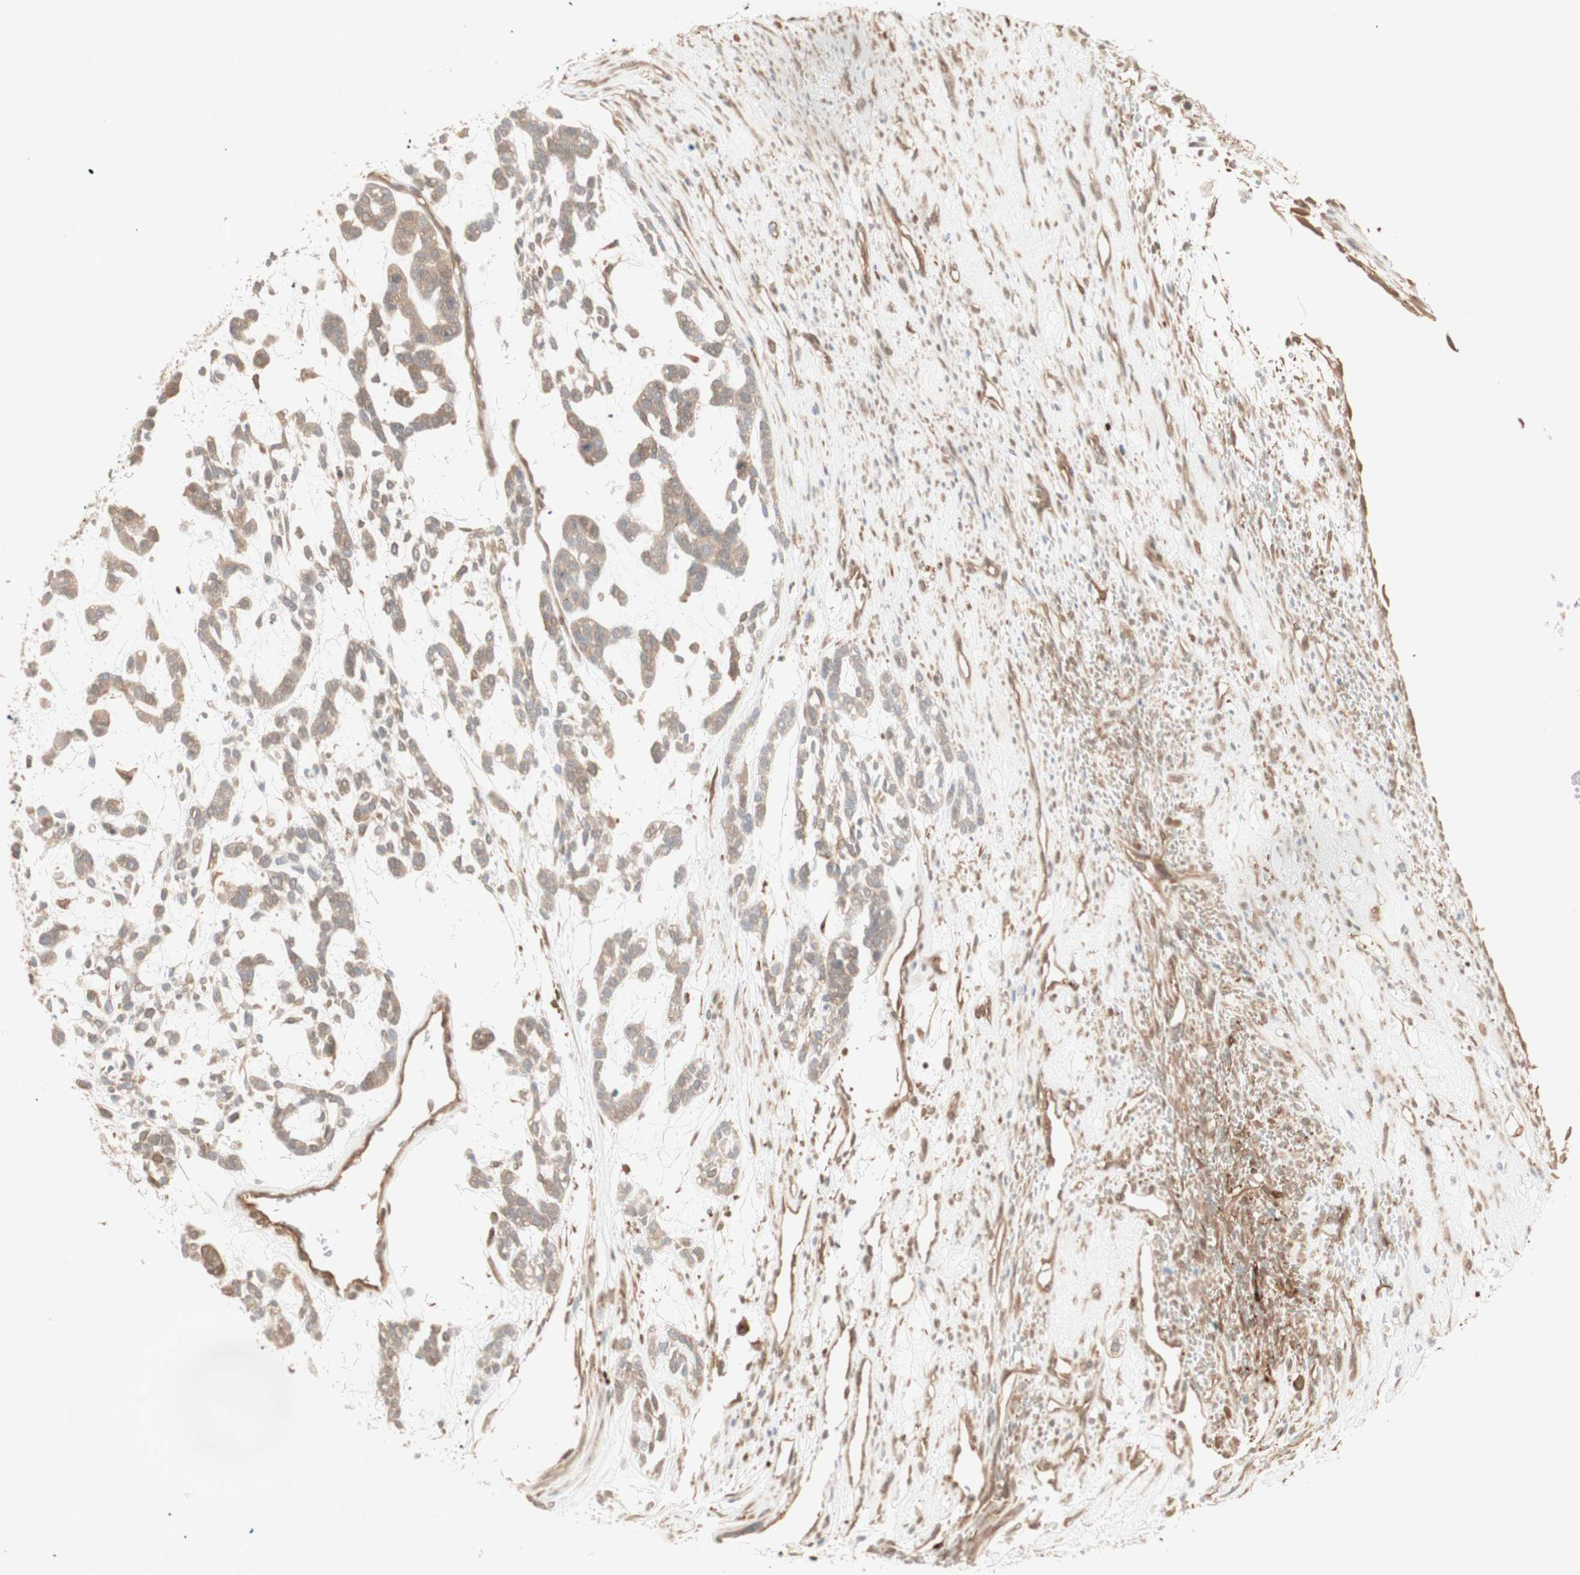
{"staining": {"intensity": "moderate", "quantity": ">75%", "location": "cytoplasmic/membranous"}, "tissue": "head and neck cancer", "cell_type": "Tumor cells", "image_type": "cancer", "snomed": [{"axis": "morphology", "description": "Adenocarcinoma, NOS"}, {"axis": "morphology", "description": "Adenoma, NOS"}, {"axis": "topography", "description": "Head-Neck"}], "caption": "Head and neck cancer tissue shows moderate cytoplasmic/membranous expression in approximately >75% of tumor cells, visualized by immunohistochemistry. The protein is shown in brown color, while the nuclei are stained blue.", "gene": "CNN3", "patient": {"sex": "female", "age": 55}}